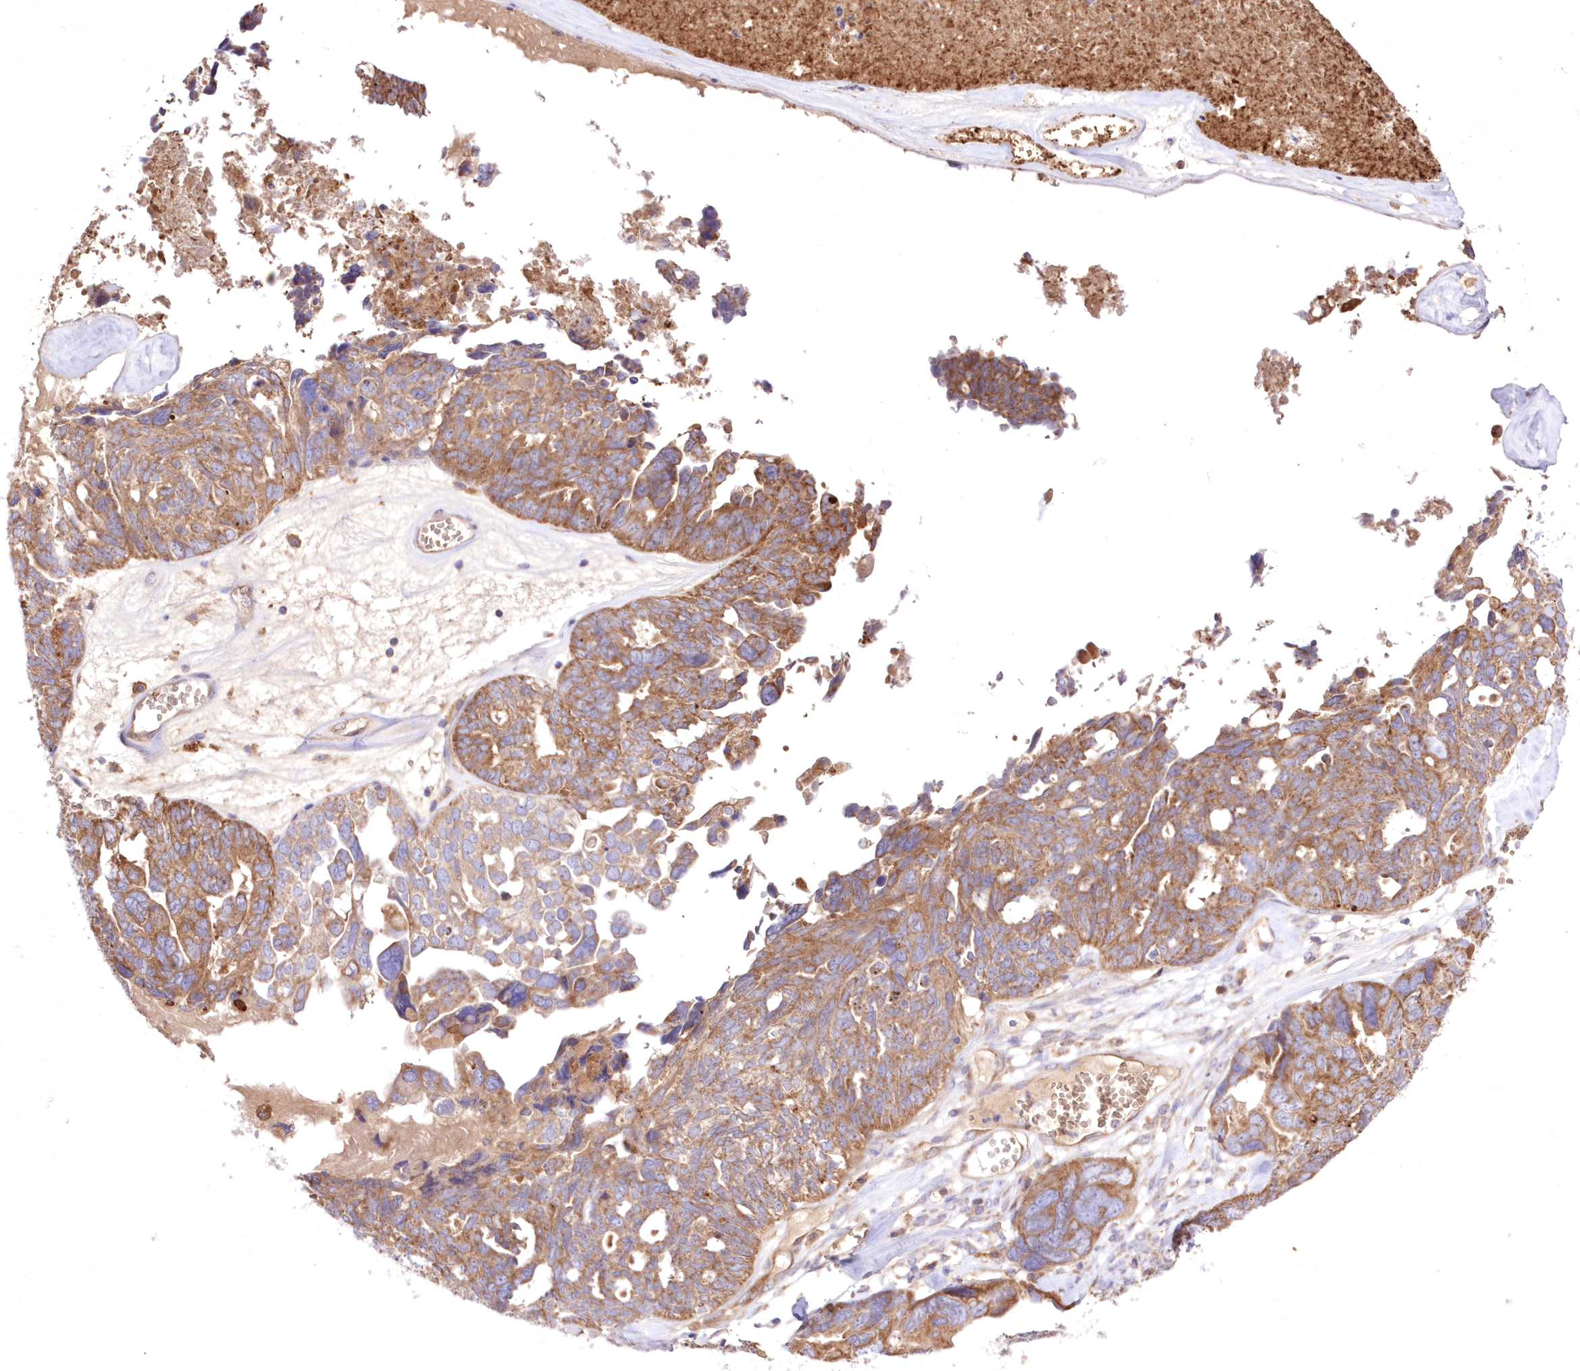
{"staining": {"intensity": "moderate", "quantity": ">75%", "location": "cytoplasmic/membranous"}, "tissue": "ovarian cancer", "cell_type": "Tumor cells", "image_type": "cancer", "snomed": [{"axis": "morphology", "description": "Cystadenocarcinoma, serous, NOS"}, {"axis": "topography", "description": "Ovary"}], "caption": "Ovarian cancer was stained to show a protein in brown. There is medium levels of moderate cytoplasmic/membranous staining in approximately >75% of tumor cells. The staining was performed using DAB to visualize the protein expression in brown, while the nuclei were stained in blue with hematoxylin (Magnification: 20x).", "gene": "FCHO2", "patient": {"sex": "female", "age": 79}}